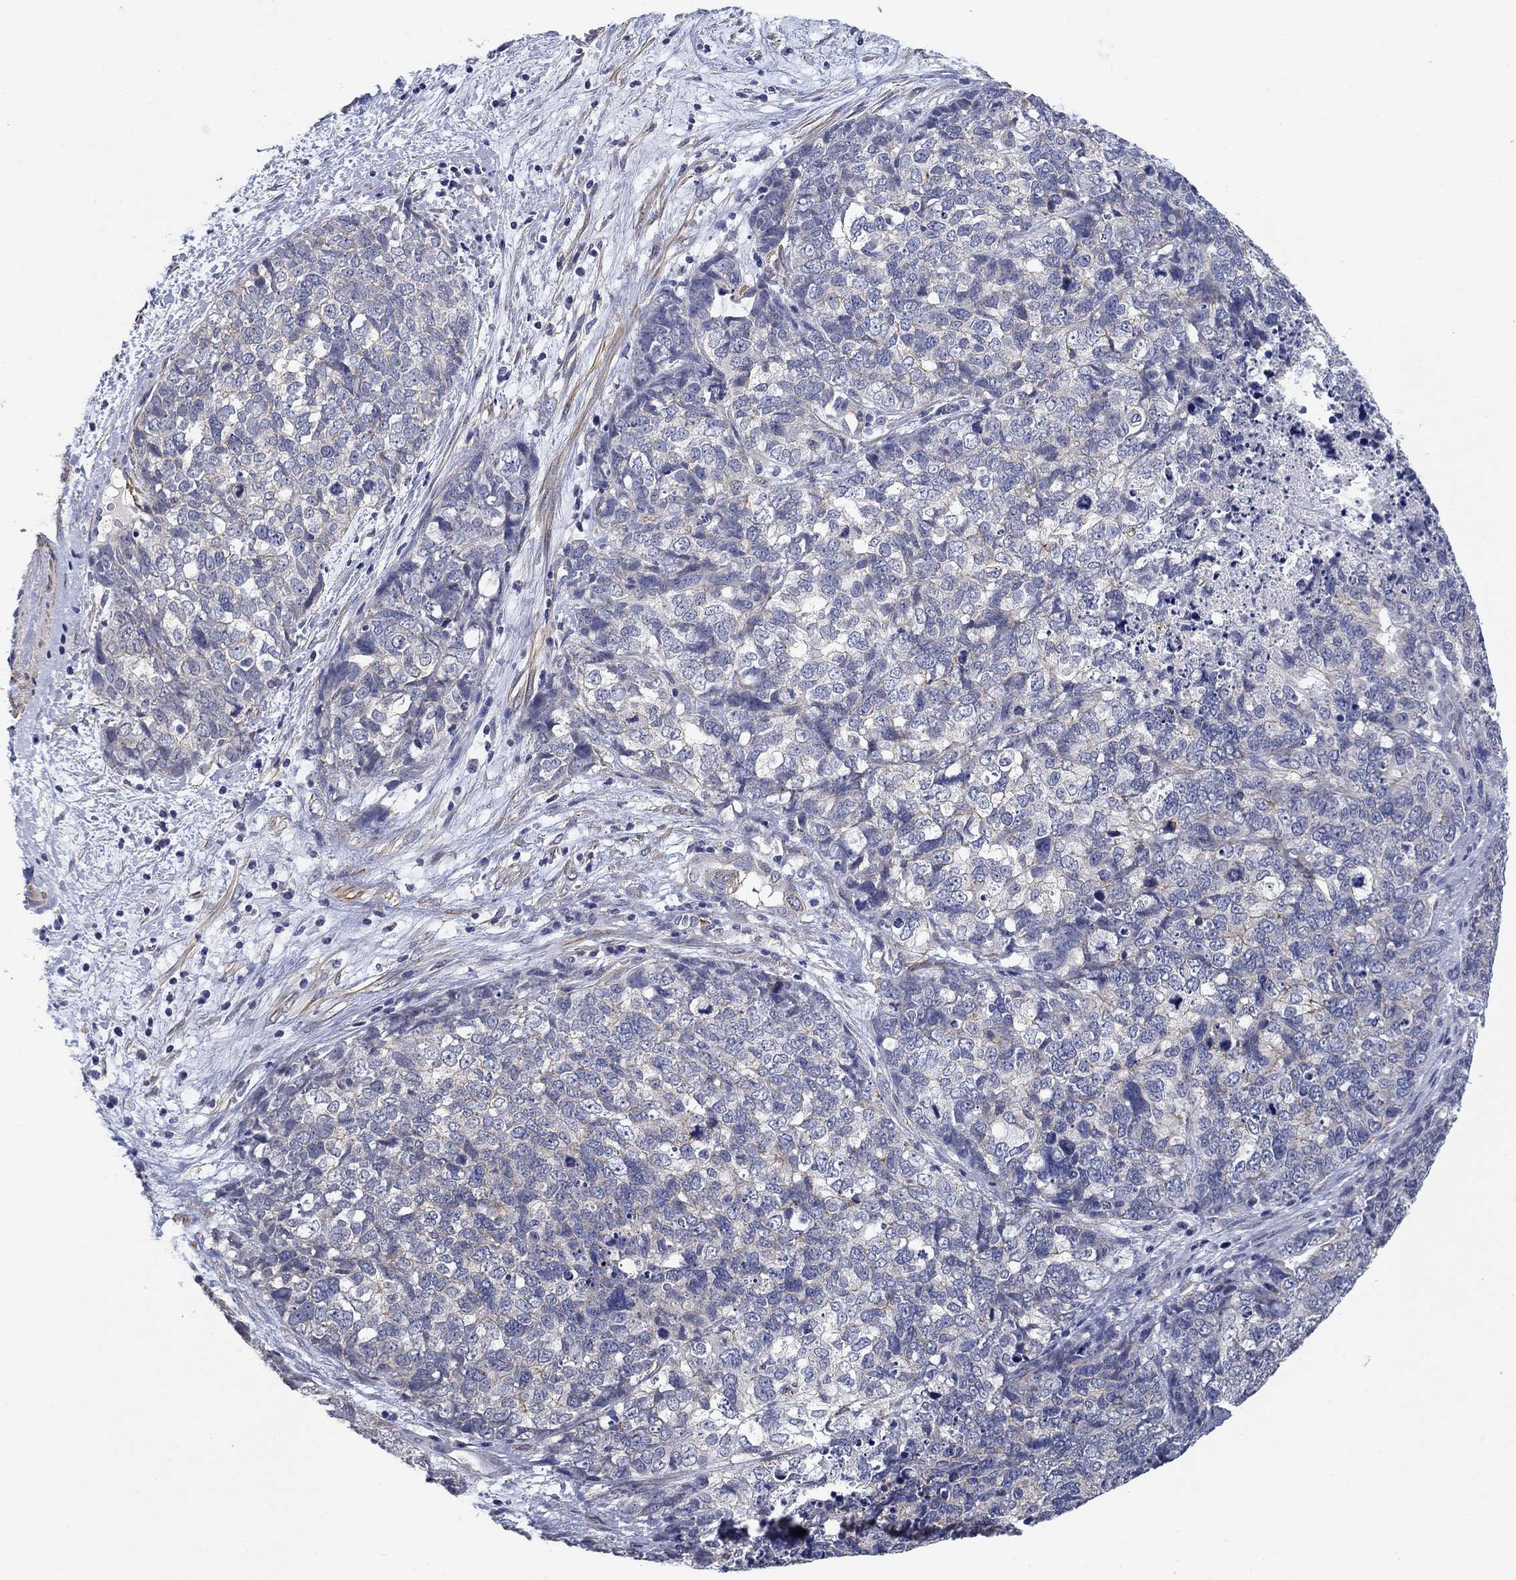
{"staining": {"intensity": "negative", "quantity": "none", "location": "none"}, "tissue": "cervical cancer", "cell_type": "Tumor cells", "image_type": "cancer", "snomed": [{"axis": "morphology", "description": "Squamous cell carcinoma, NOS"}, {"axis": "topography", "description": "Cervix"}], "caption": "Cervical cancer stained for a protein using immunohistochemistry reveals no expression tumor cells.", "gene": "OTUB2", "patient": {"sex": "female", "age": 63}}